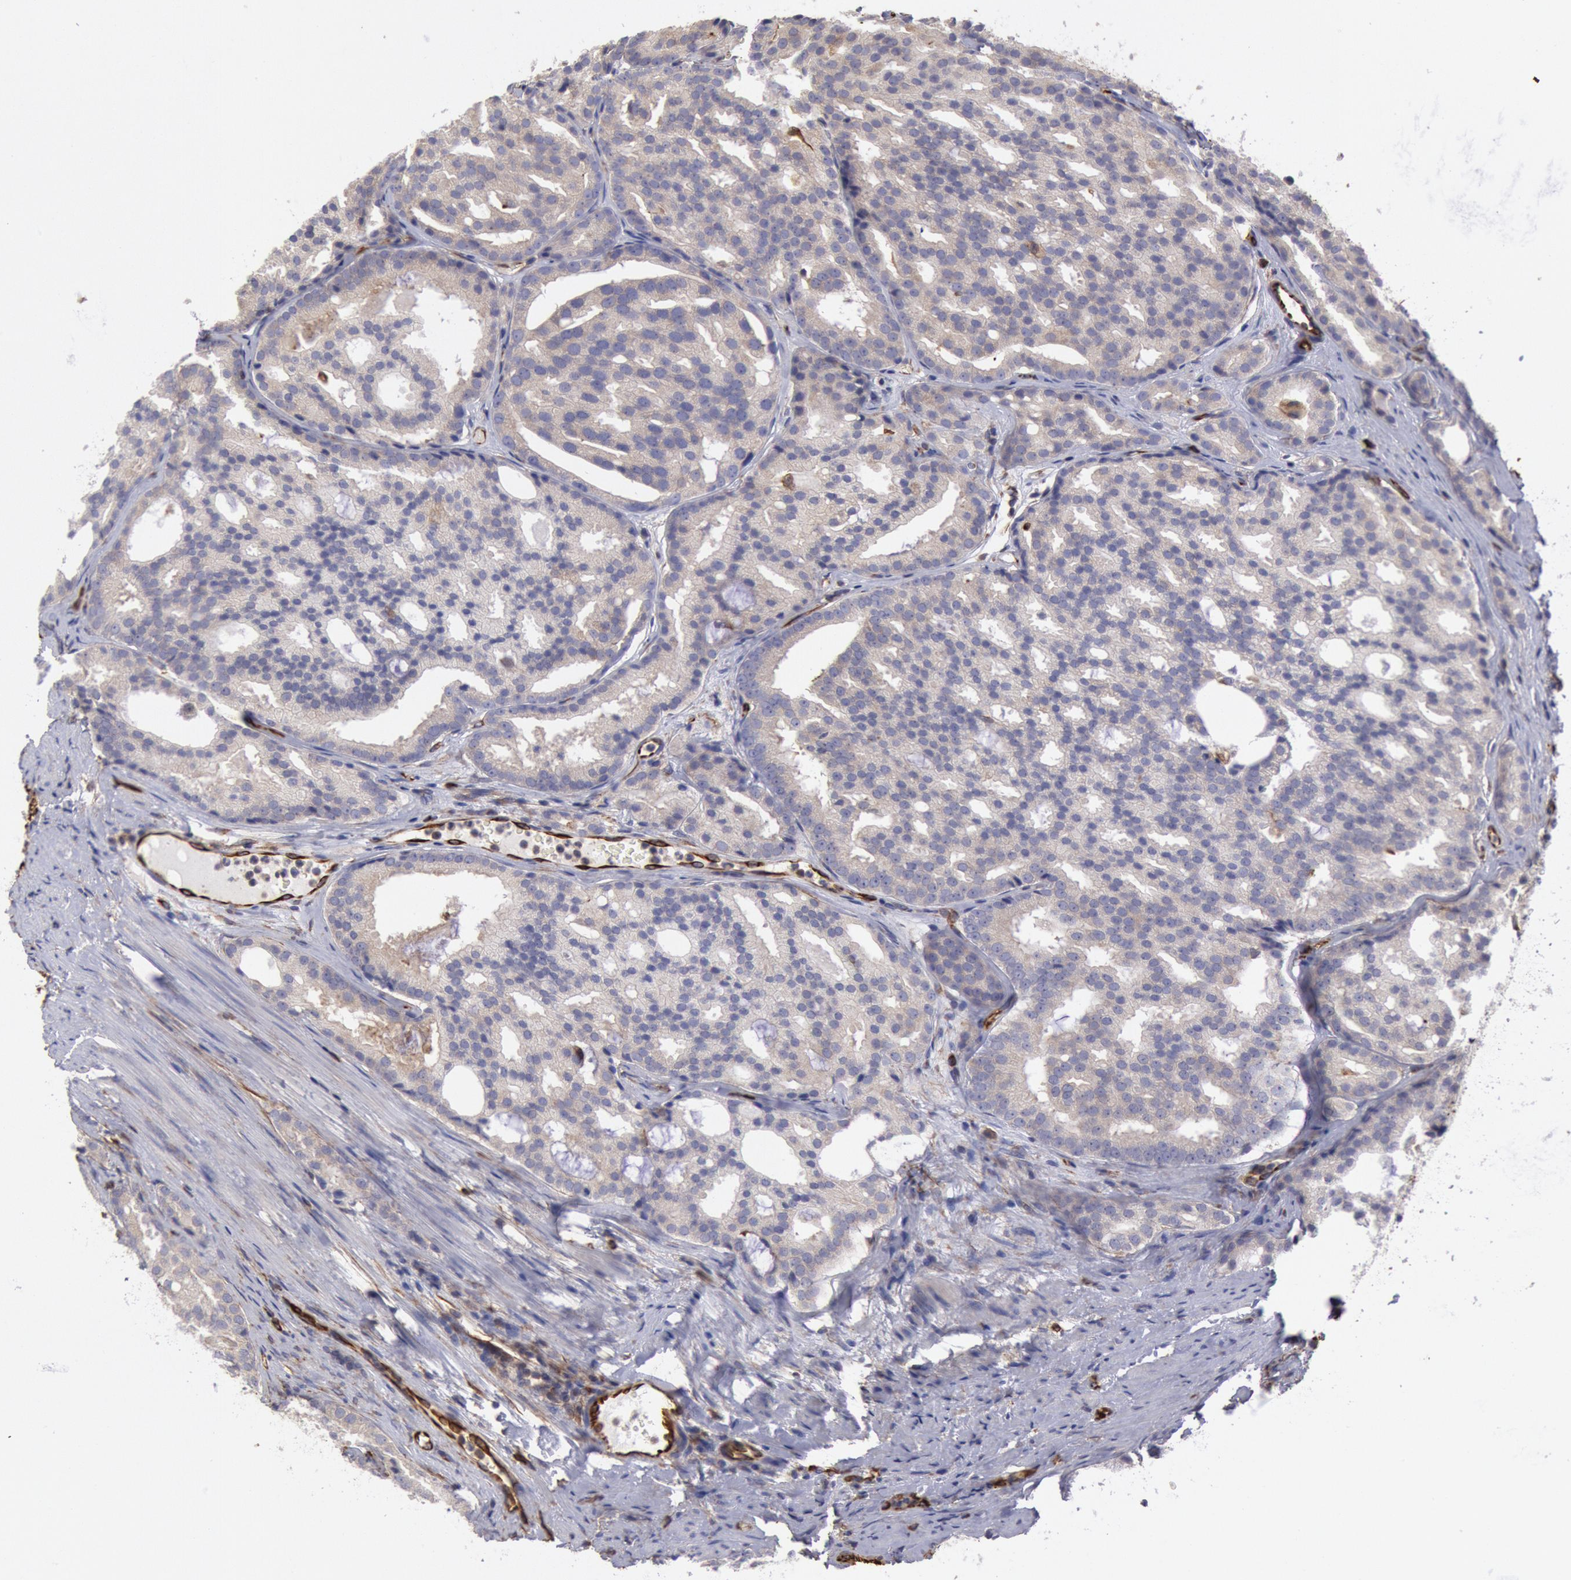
{"staining": {"intensity": "weak", "quantity": ">75%", "location": "cytoplasmic/membranous"}, "tissue": "prostate cancer", "cell_type": "Tumor cells", "image_type": "cancer", "snomed": [{"axis": "morphology", "description": "Adenocarcinoma, High grade"}, {"axis": "topography", "description": "Prostate"}], "caption": "Brown immunohistochemical staining in human prostate high-grade adenocarcinoma exhibits weak cytoplasmic/membranous staining in approximately >75% of tumor cells.", "gene": "RNF139", "patient": {"sex": "male", "age": 64}}